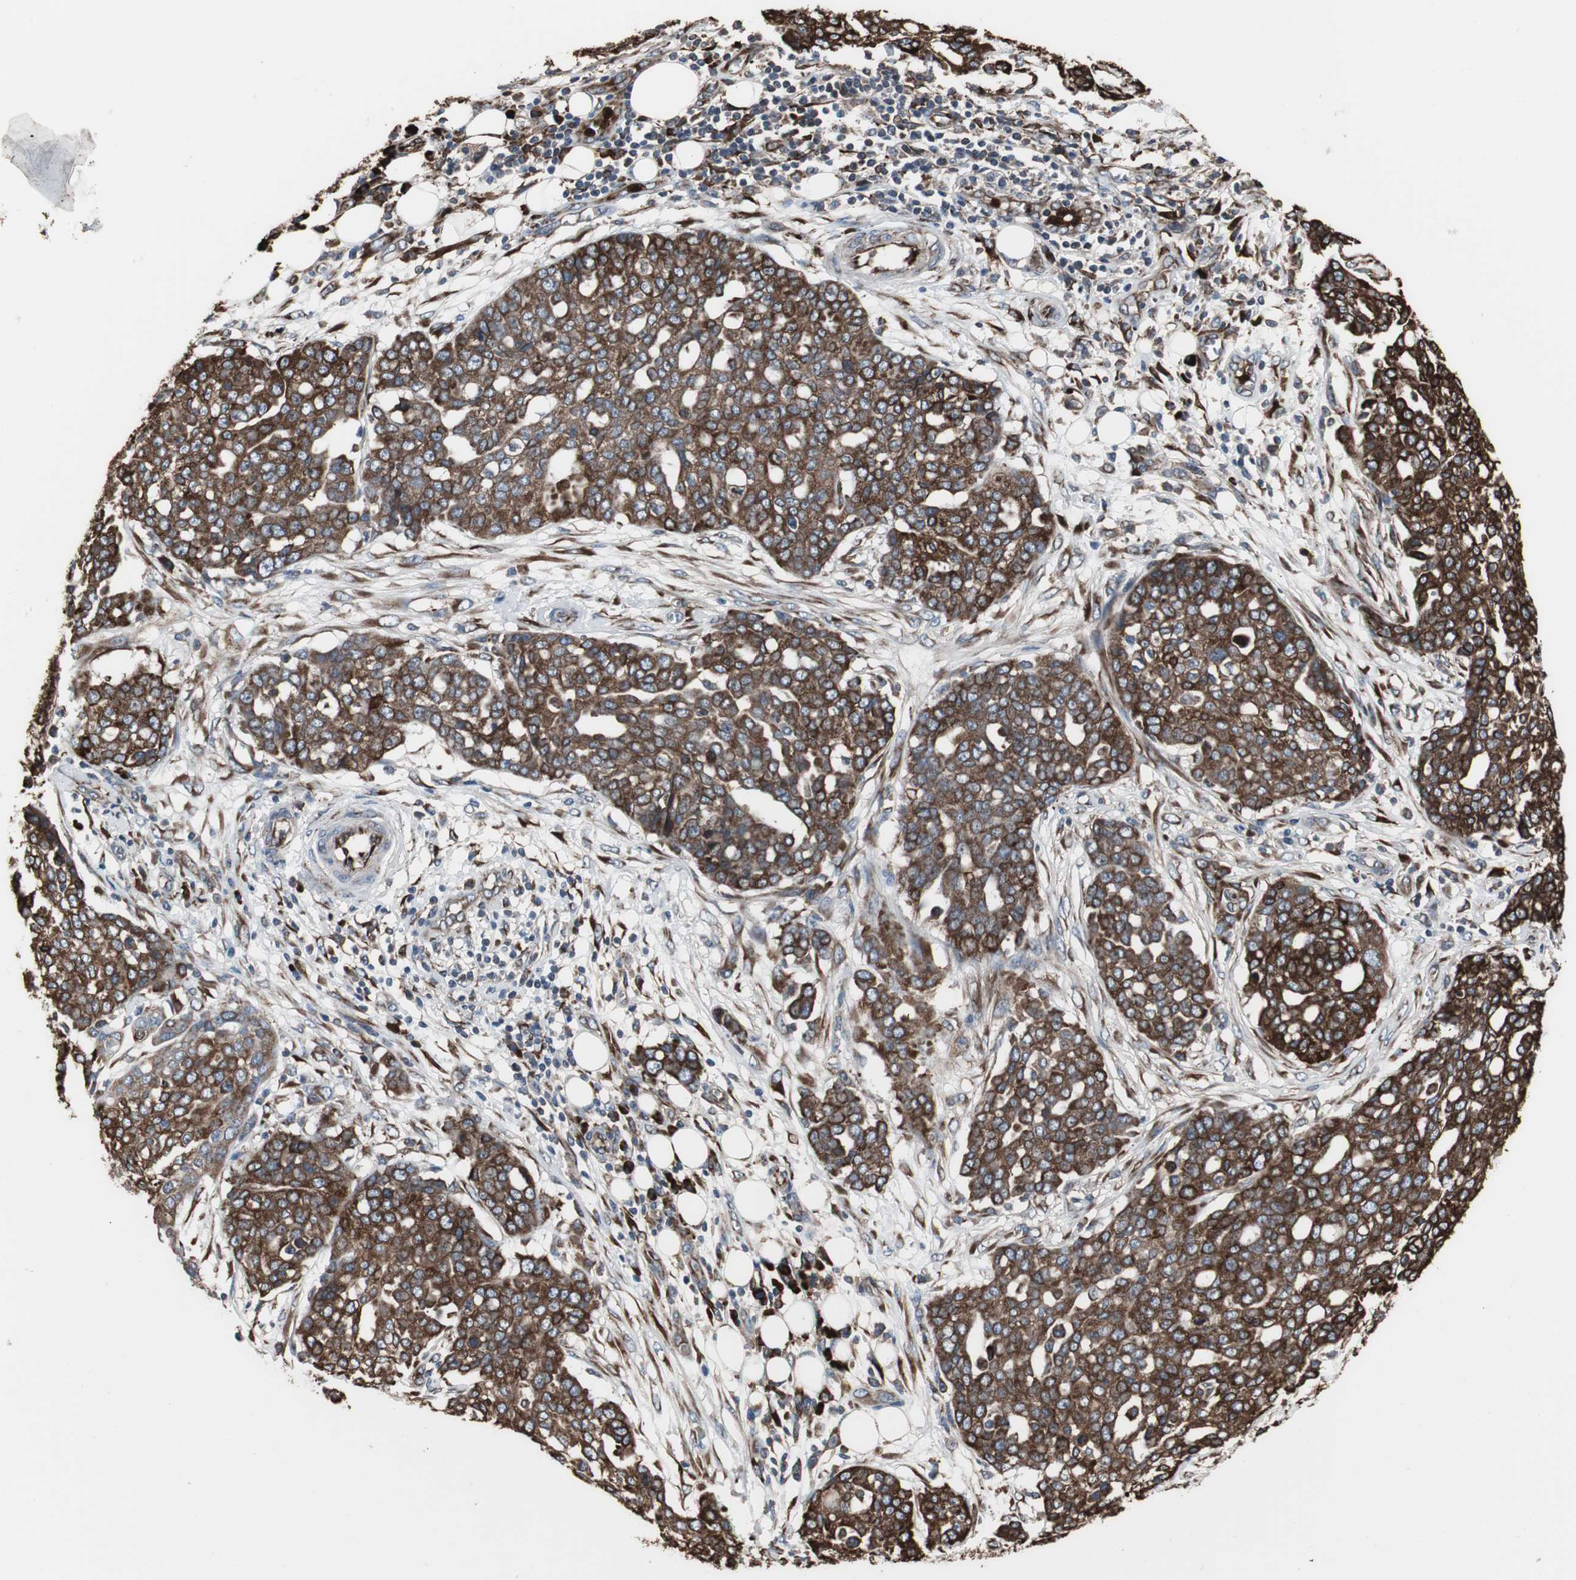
{"staining": {"intensity": "strong", "quantity": ">75%", "location": "cytoplasmic/membranous"}, "tissue": "ovarian cancer", "cell_type": "Tumor cells", "image_type": "cancer", "snomed": [{"axis": "morphology", "description": "Cystadenocarcinoma, serous, NOS"}, {"axis": "topography", "description": "Soft tissue"}, {"axis": "topography", "description": "Ovary"}], "caption": "Approximately >75% of tumor cells in human ovarian cancer (serous cystadenocarcinoma) reveal strong cytoplasmic/membranous protein expression as visualized by brown immunohistochemical staining.", "gene": "CALU", "patient": {"sex": "female", "age": 57}}